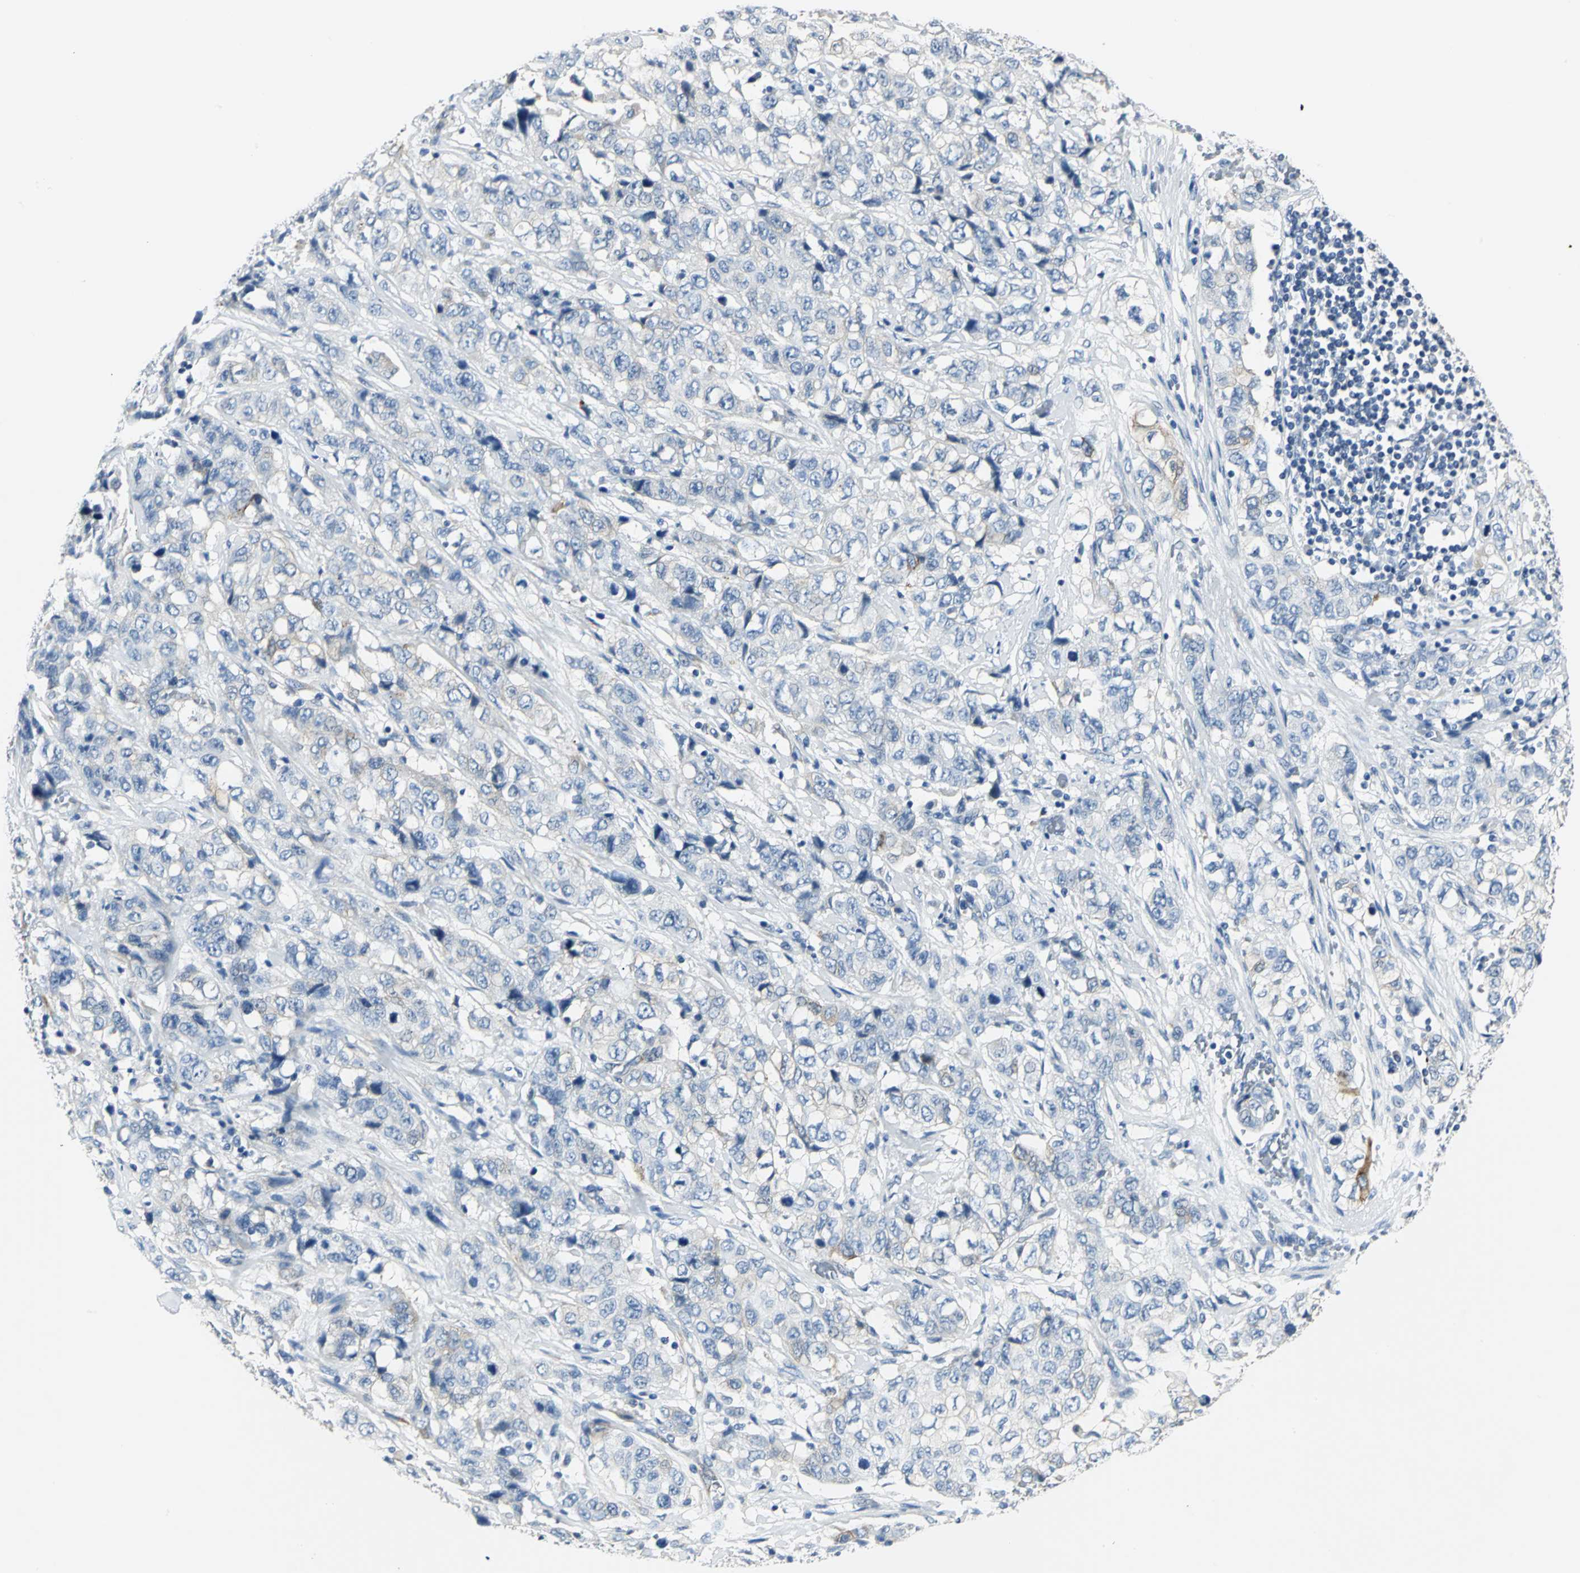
{"staining": {"intensity": "weak", "quantity": "<25%", "location": "cytoplasmic/membranous"}, "tissue": "stomach cancer", "cell_type": "Tumor cells", "image_type": "cancer", "snomed": [{"axis": "morphology", "description": "Adenocarcinoma, NOS"}, {"axis": "topography", "description": "Stomach"}], "caption": "IHC histopathology image of human stomach cancer stained for a protein (brown), which exhibits no expression in tumor cells.", "gene": "B3GNT2", "patient": {"sex": "male", "age": 48}}